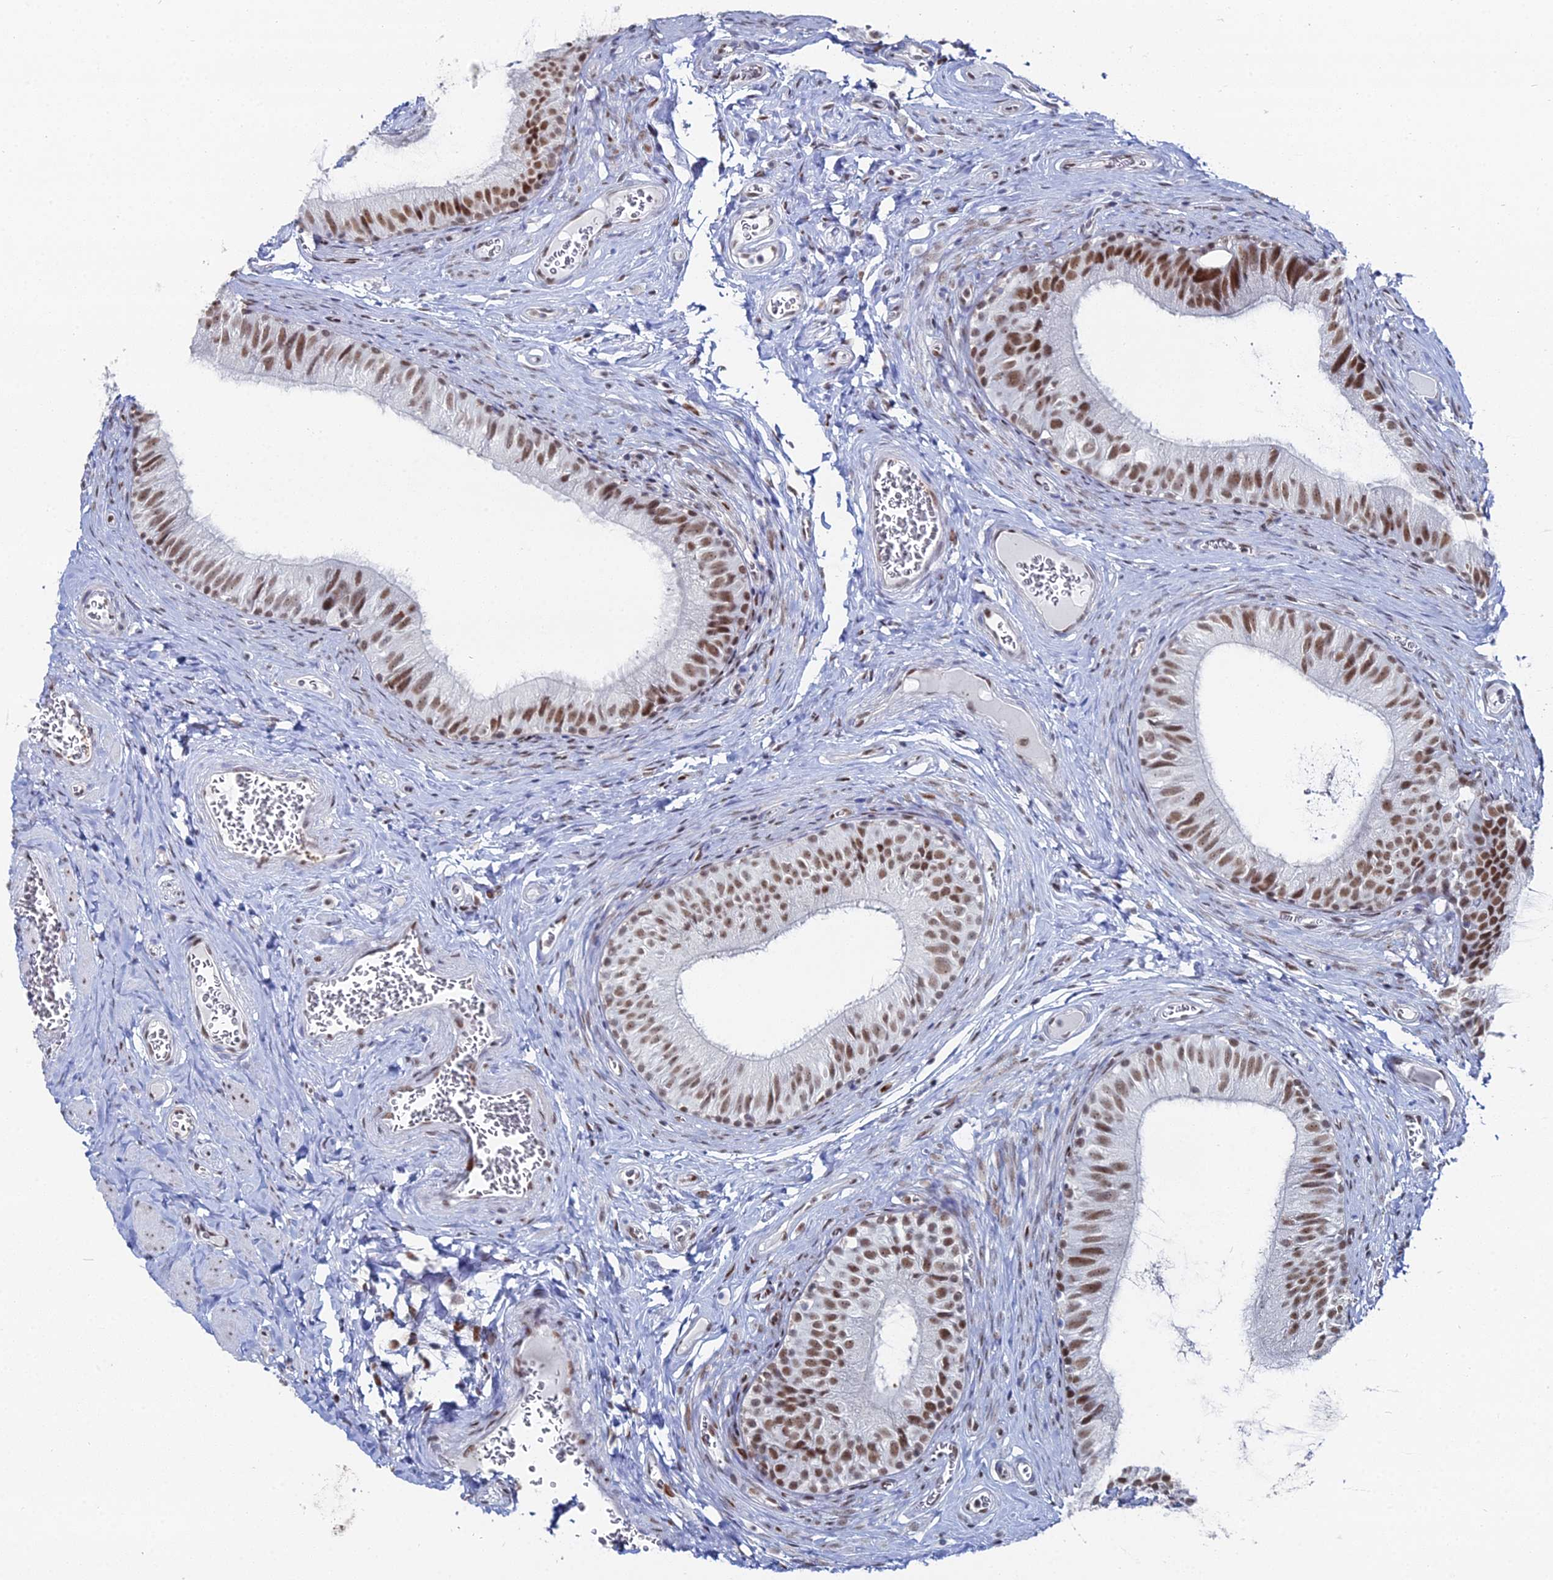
{"staining": {"intensity": "strong", "quantity": ">75%", "location": "nuclear"}, "tissue": "epididymis", "cell_type": "Glandular cells", "image_type": "normal", "snomed": [{"axis": "morphology", "description": "Normal tissue, NOS"}, {"axis": "topography", "description": "Epididymis"}], "caption": "DAB (3,3'-diaminobenzidine) immunohistochemical staining of unremarkable human epididymis exhibits strong nuclear protein positivity in about >75% of glandular cells.", "gene": "GSC2", "patient": {"sex": "male", "age": 42}}